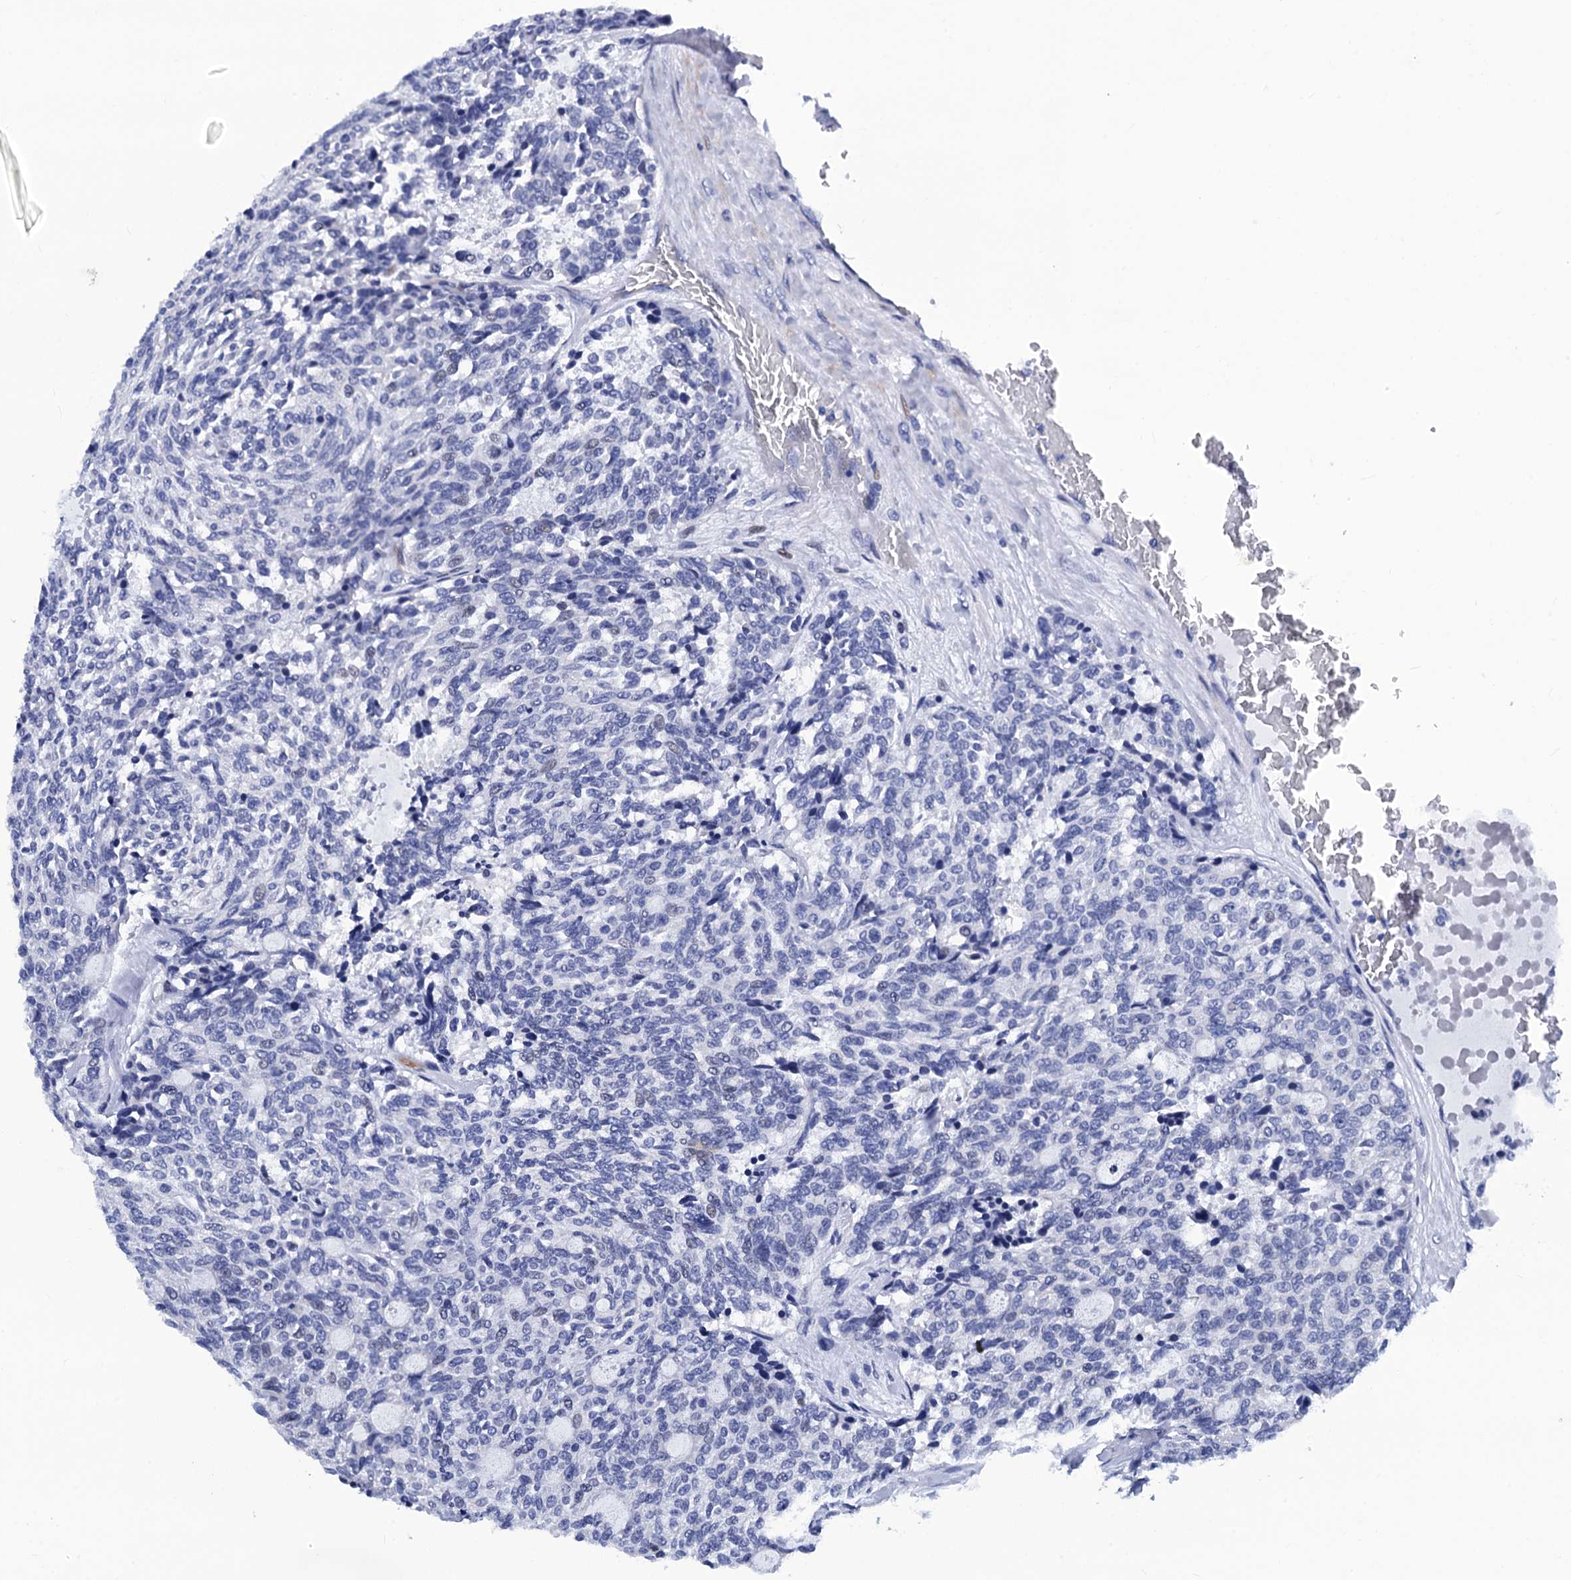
{"staining": {"intensity": "negative", "quantity": "none", "location": "none"}, "tissue": "carcinoid", "cell_type": "Tumor cells", "image_type": "cancer", "snomed": [{"axis": "morphology", "description": "Carcinoid, malignant, NOS"}, {"axis": "topography", "description": "Pancreas"}], "caption": "A high-resolution histopathology image shows immunohistochemistry (IHC) staining of carcinoid, which reveals no significant positivity in tumor cells.", "gene": "LRRC30", "patient": {"sex": "female", "age": 54}}